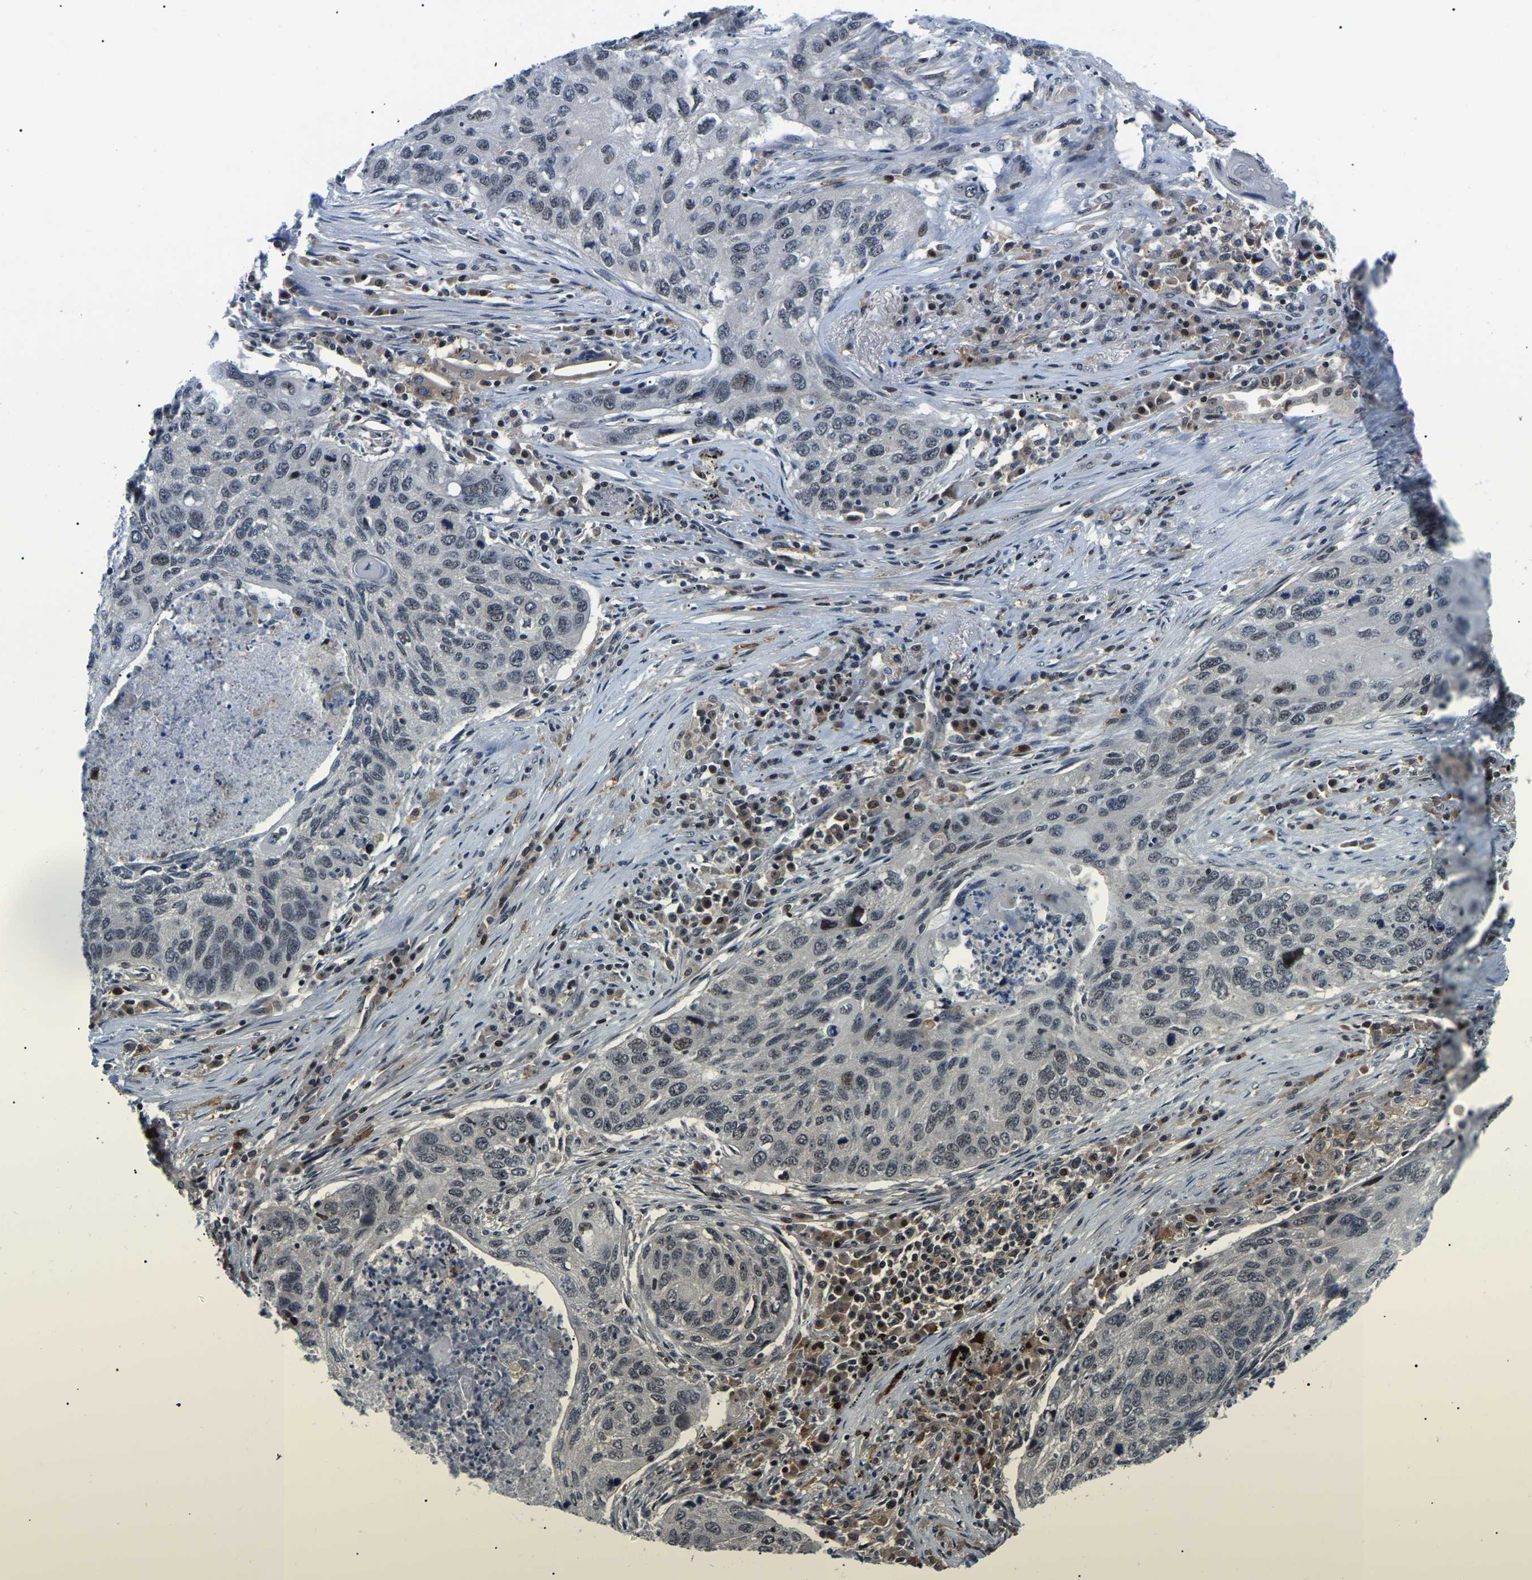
{"staining": {"intensity": "moderate", "quantity": "<25%", "location": "nuclear"}, "tissue": "lung cancer", "cell_type": "Tumor cells", "image_type": "cancer", "snomed": [{"axis": "morphology", "description": "Squamous cell carcinoma, NOS"}, {"axis": "topography", "description": "Lung"}], "caption": "This image displays lung squamous cell carcinoma stained with immunohistochemistry (IHC) to label a protein in brown. The nuclear of tumor cells show moderate positivity for the protein. Nuclei are counter-stained blue.", "gene": "RRP1B", "patient": {"sex": "female", "age": 63}}